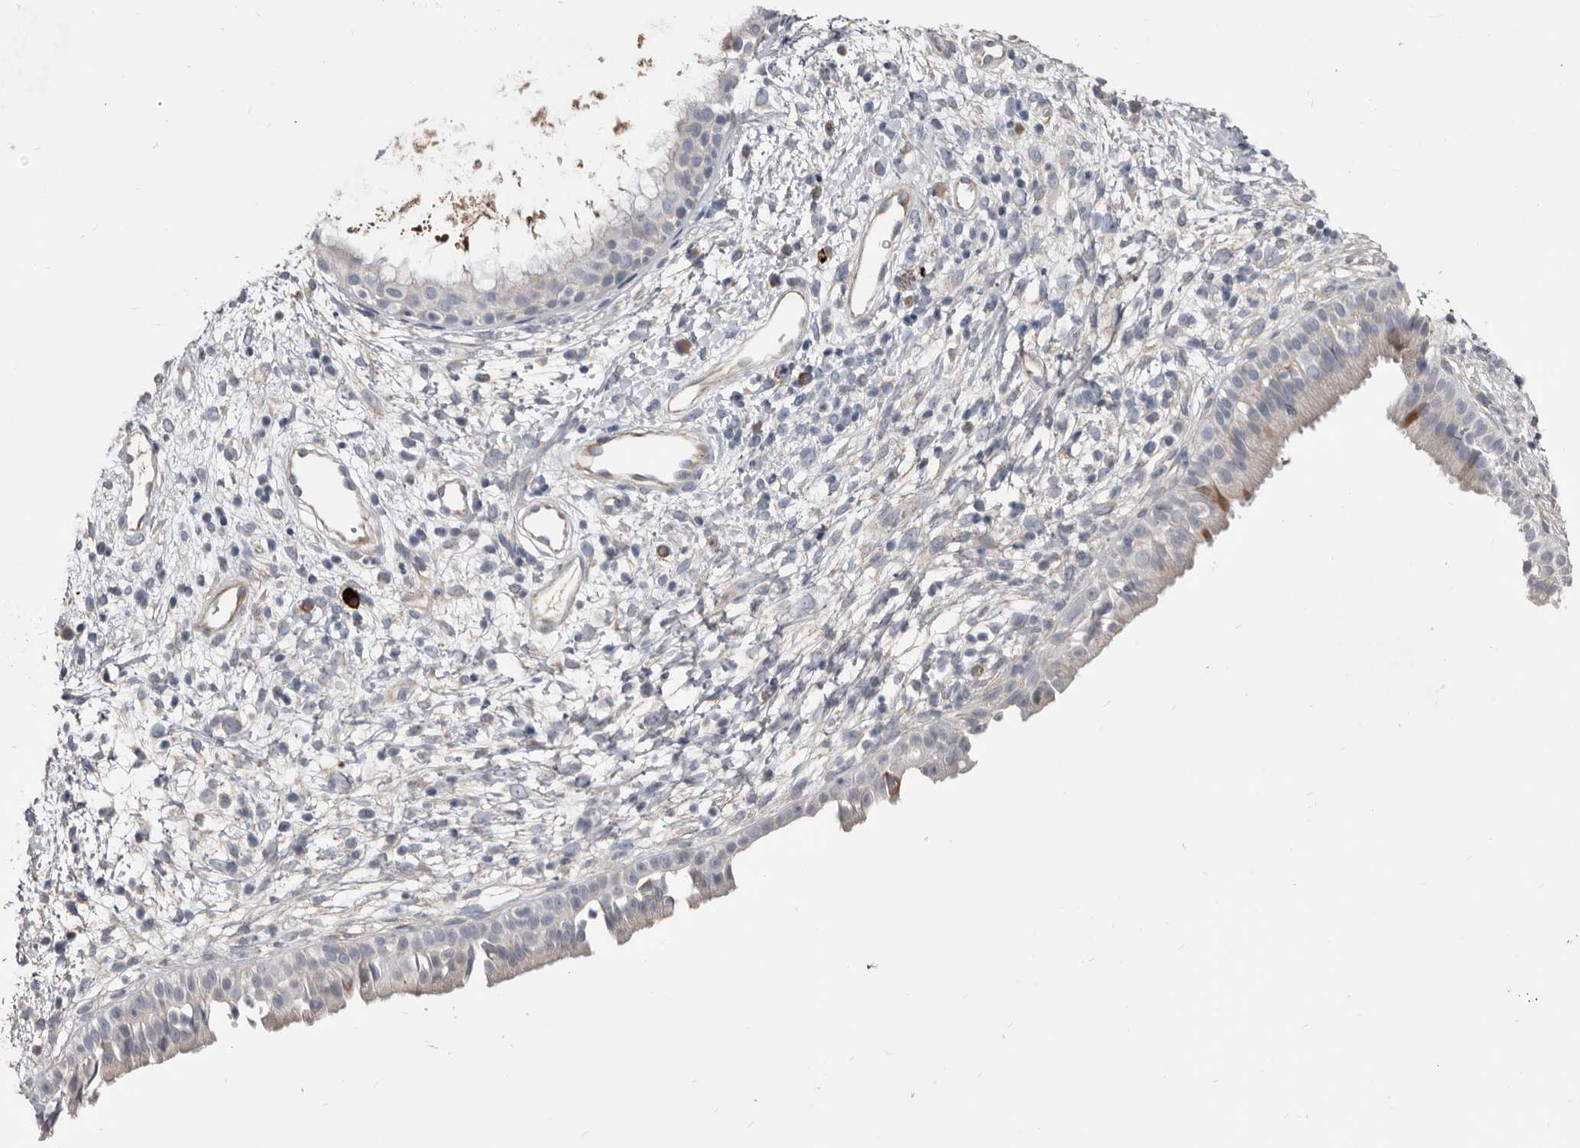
{"staining": {"intensity": "weak", "quantity": "25%-75%", "location": "cytoplasmic/membranous"}, "tissue": "nasopharynx", "cell_type": "Respiratory epithelial cells", "image_type": "normal", "snomed": [{"axis": "morphology", "description": "Normal tissue, NOS"}, {"axis": "topography", "description": "Nasopharynx"}], "caption": "IHC image of normal nasopharynx stained for a protein (brown), which exhibits low levels of weak cytoplasmic/membranous staining in approximately 25%-75% of respiratory epithelial cells.", "gene": "ZNF114", "patient": {"sex": "male", "age": 22}}